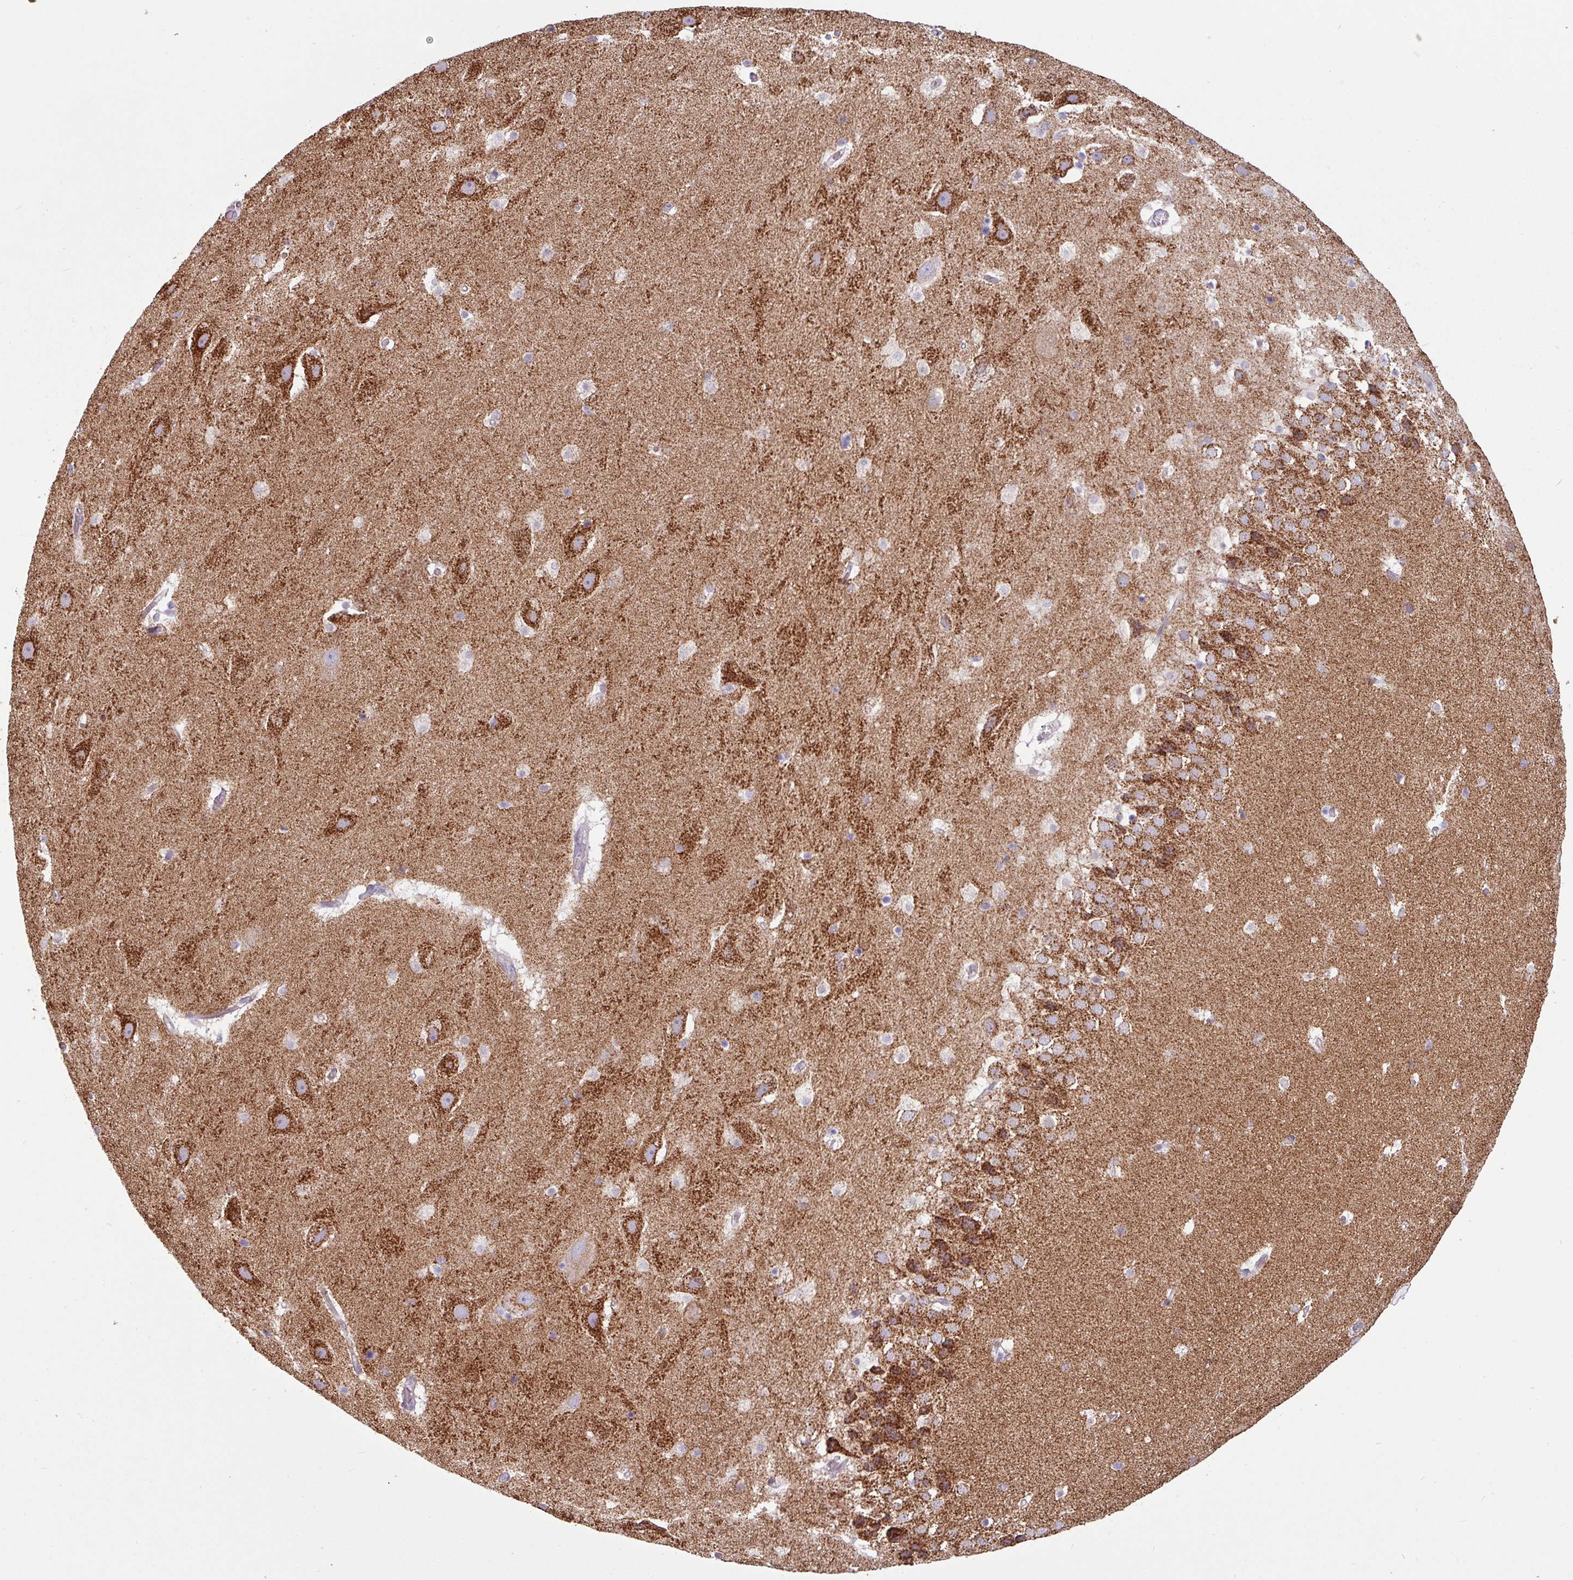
{"staining": {"intensity": "negative", "quantity": "none", "location": "none"}, "tissue": "hippocampus", "cell_type": "Glial cells", "image_type": "normal", "snomed": [{"axis": "morphology", "description": "Normal tissue, NOS"}, {"axis": "topography", "description": "Hippocampus"}], "caption": "The photomicrograph demonstrates no significant staining in glial cells of hippocampus. (DAB (3,3'-diaminobenzidine) IHC with hematoxylin counter stain).", "gene": "CAMK1", "patient": {"sex": "male", "age": 37}}